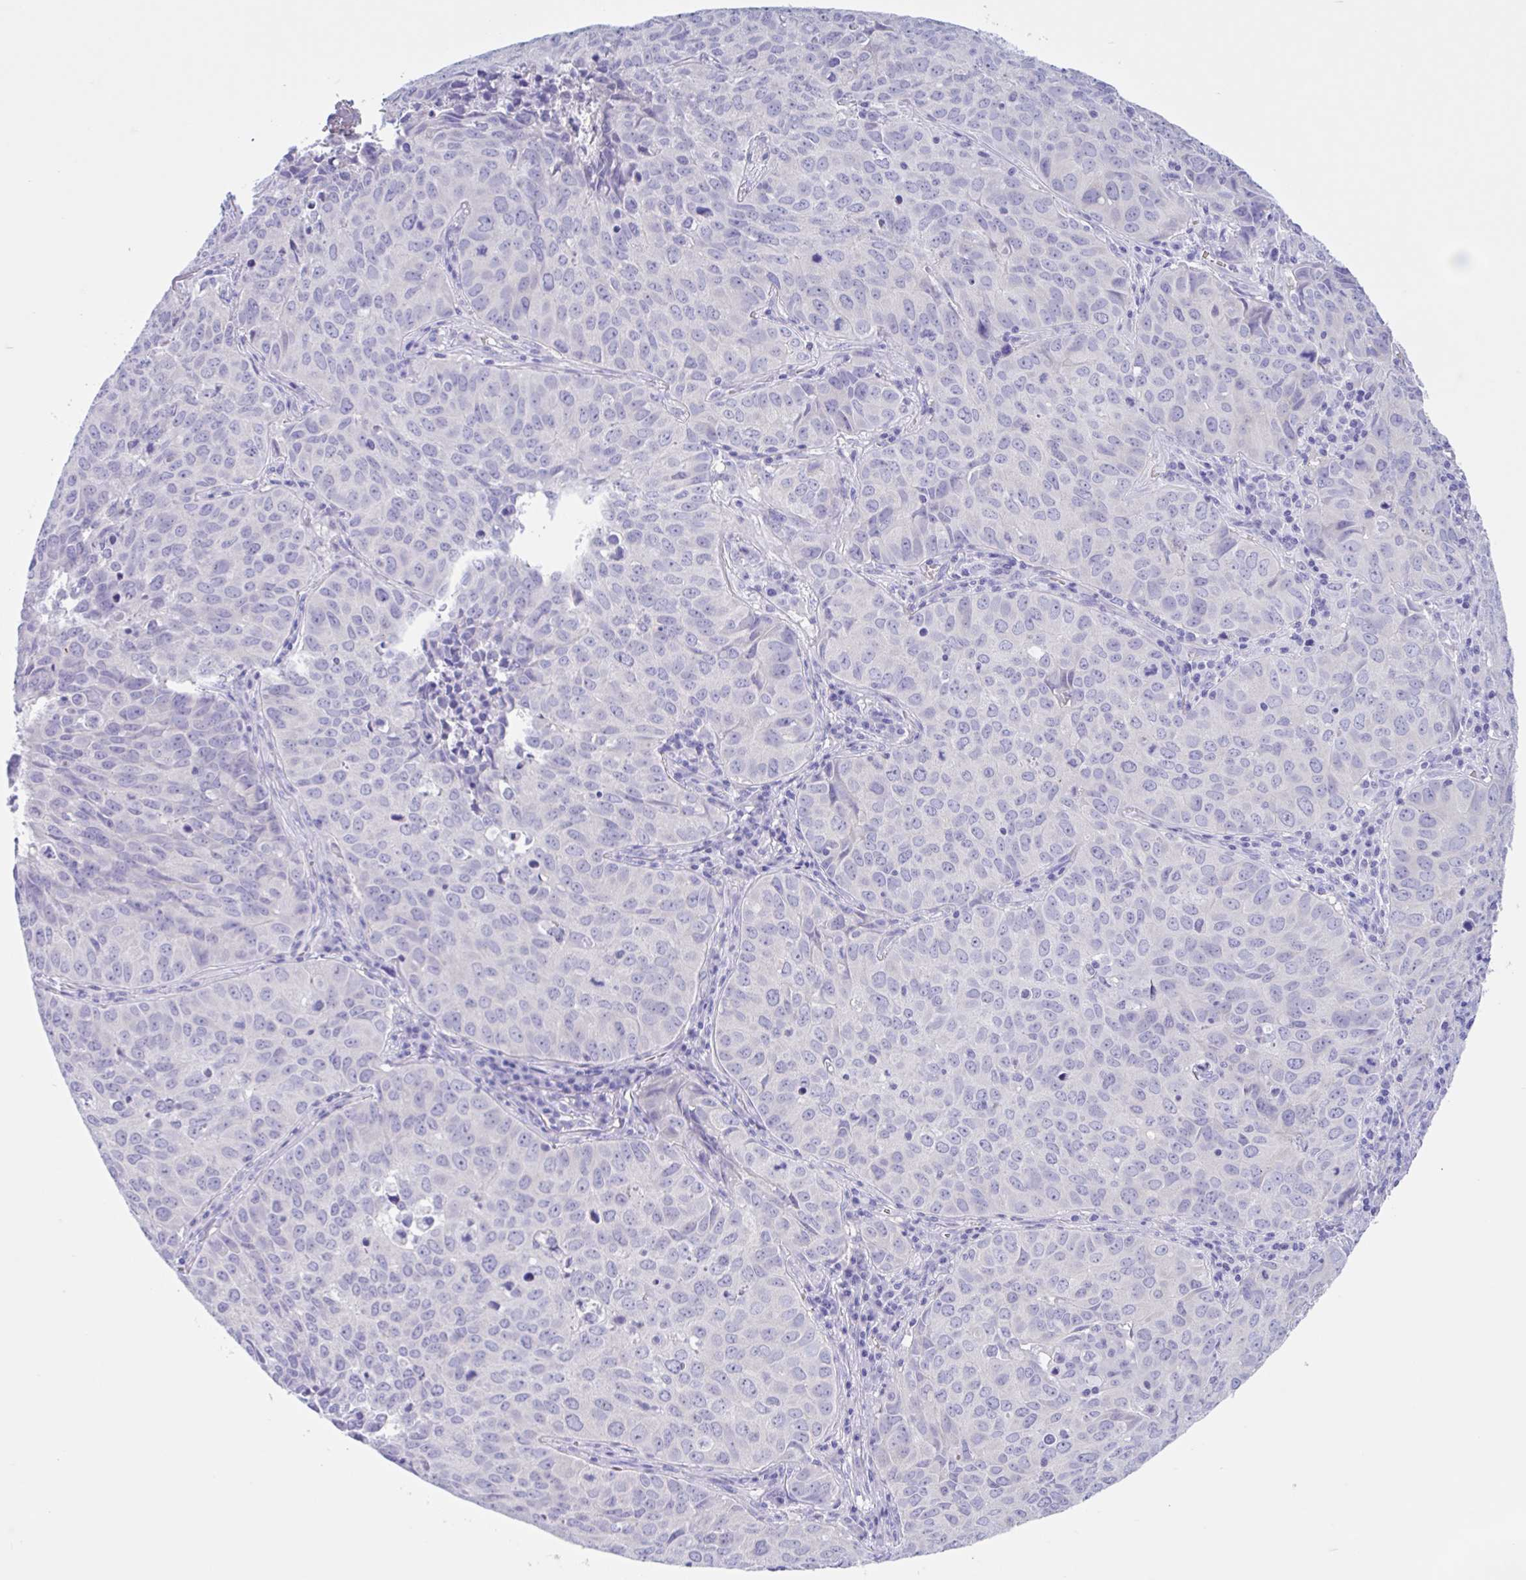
{"staining": {"intensity": "negative", "quantity": "none", "location": "none"}, "tissue": "lung cancer", "cell_type": "Tumor cells", "image_type": "cancer", "snomed": [{"axis": "morphology", "description": "Adenocarcinoma, NOS"}, {"axis": "topography", "description": "Lung"}], "caption": "There is no significant expression in tumor cells of lung cancer.", "gene": "TMEM79", "patient": {"sex": "female", "age": 50}}